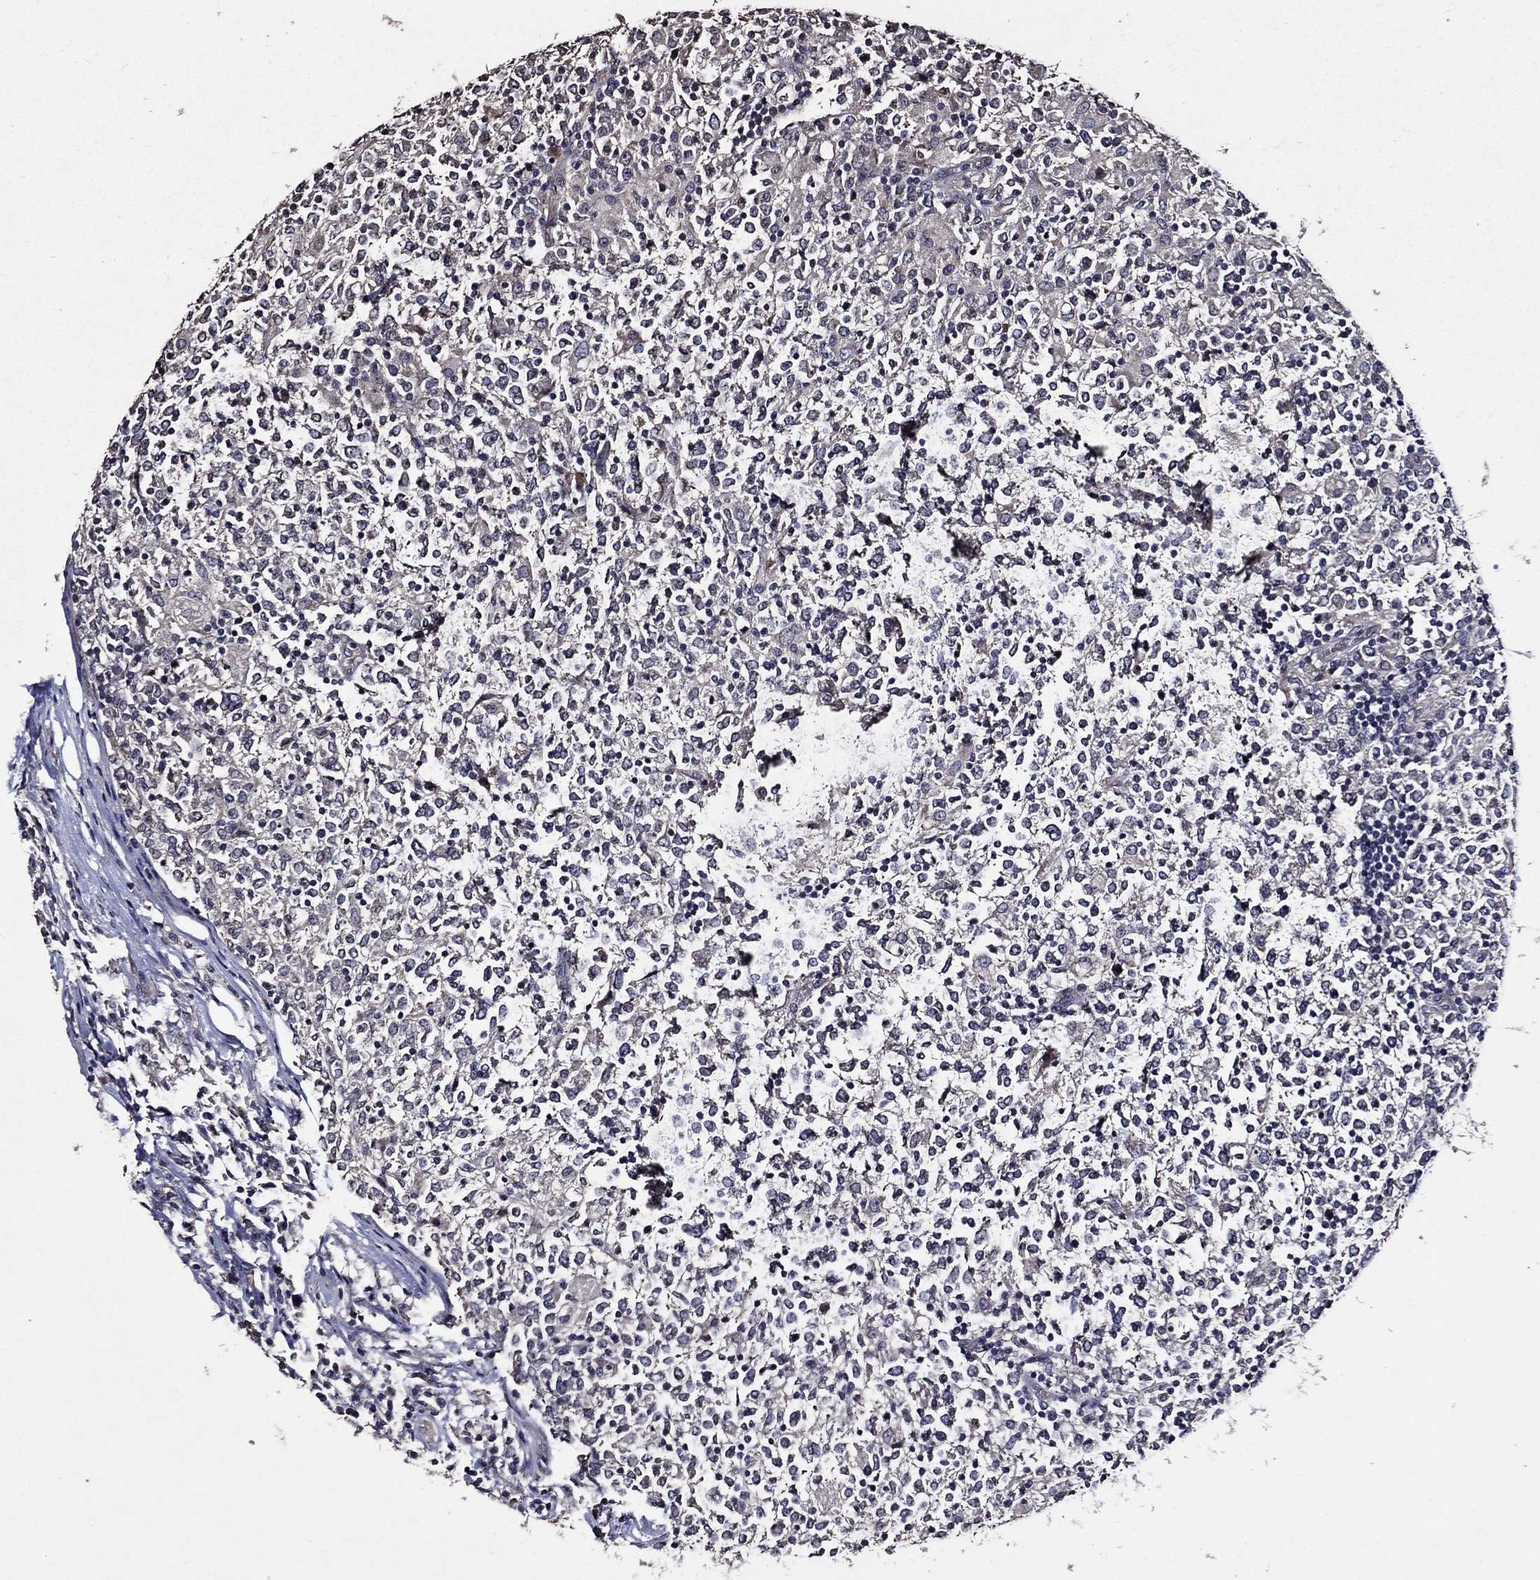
{"staining": {"intensity": "negative", "quantity": "none", "location": "none"}, "tissue": "lymphoma", "cell_type": "Tumor cells", "image_type": "cancer", "snomed": [{"axis": "morphology", "description": "Malignant lymphoma, non-Hodgkin's type, High grade"}, {"axis": "topography", "description": "Lymph node"}], "caption": "Immunohistochemistry of malignant lymphoma, non-Hodgkin's type (high-grade) displays no expression in tumor cells. The staining is performed using DAB brown chromogen with nuclei counter-stained in using hematoxylin.", "gene": "HAP1", "patient": {"sex": "female", "age": 84}}